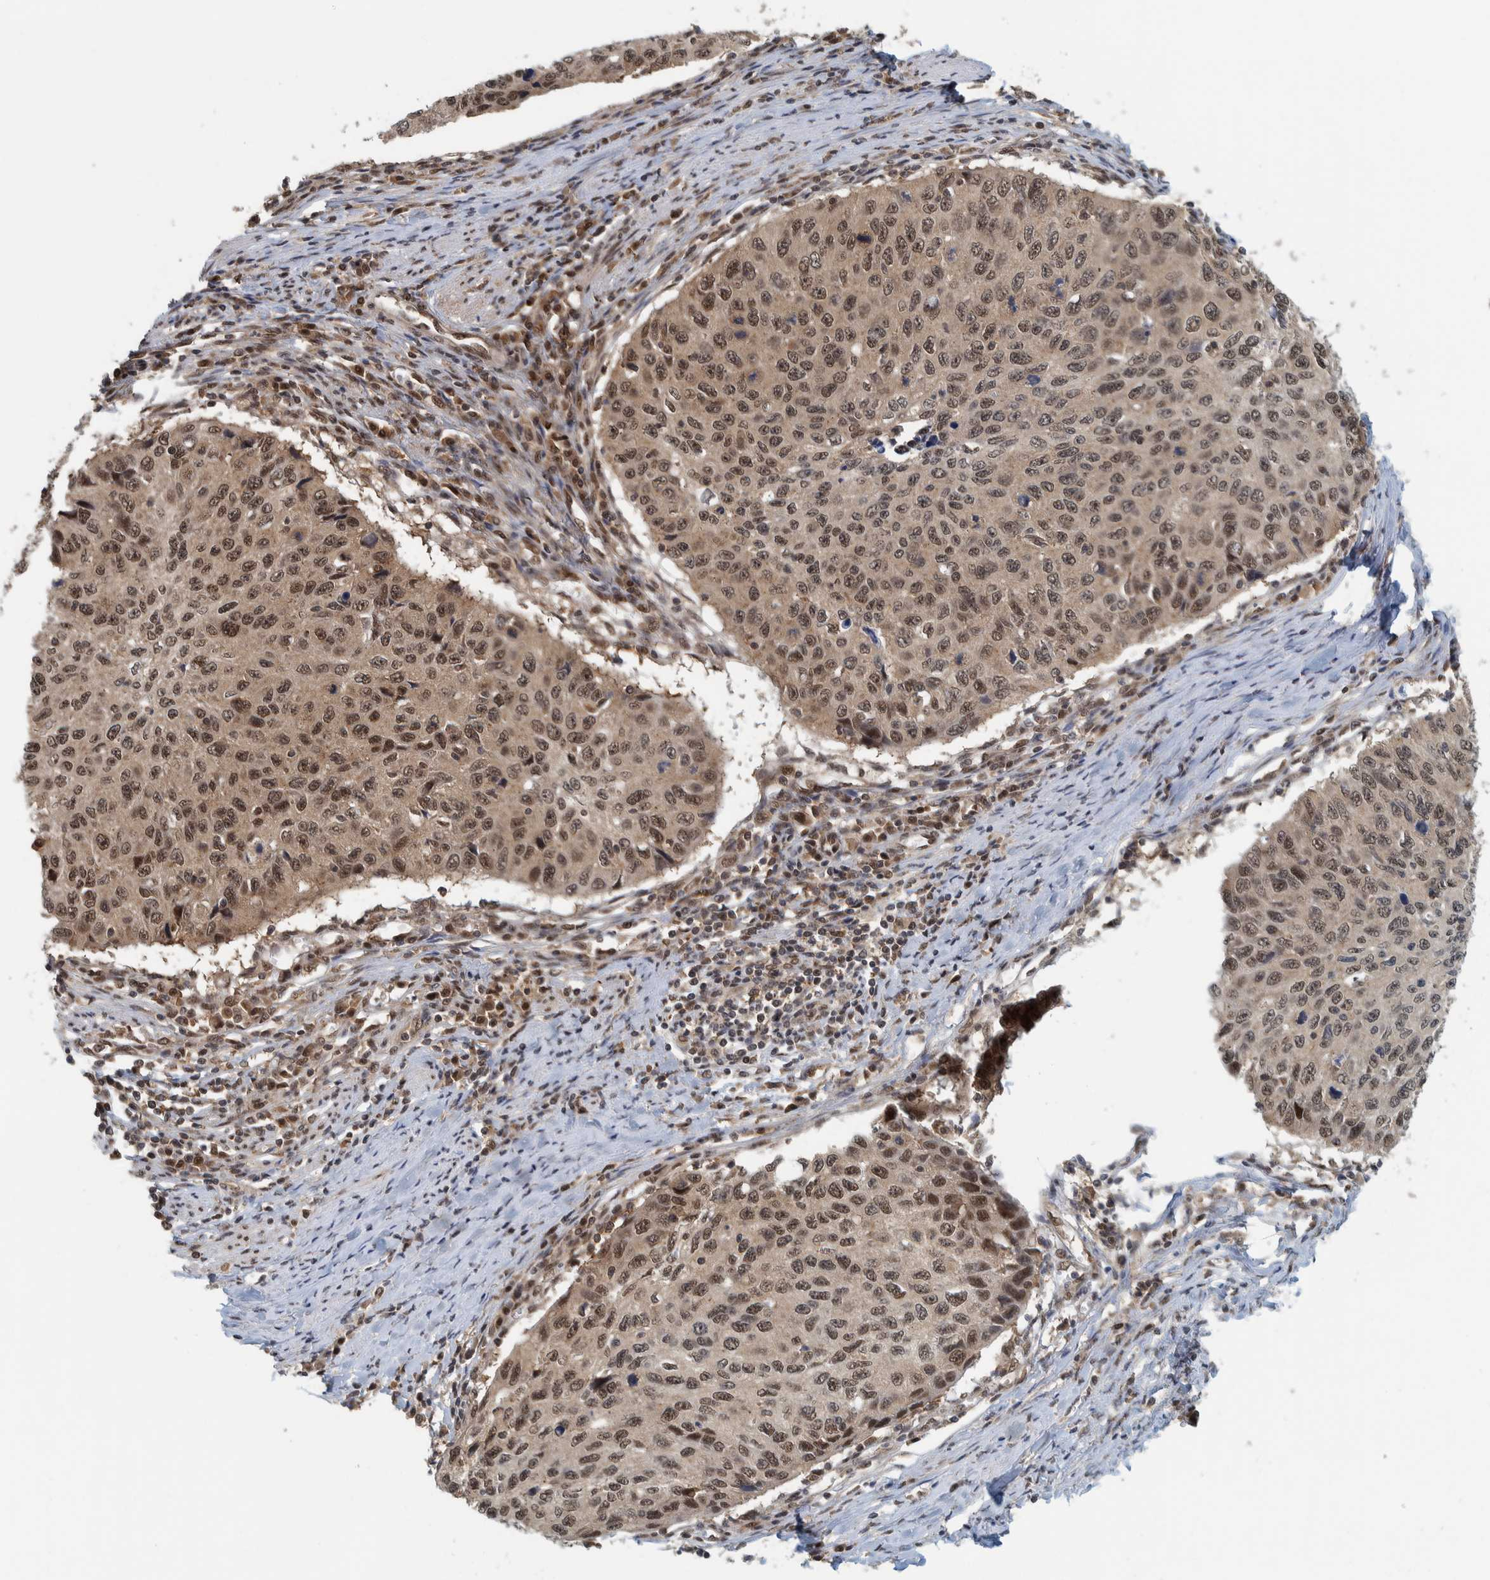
{"staining": {"intensity": "moderate", "quantity": ">75%", "location": "cytoplasmic/membranous,nuclear"}, "tissue": "cervical cancer", "cell_type": "Tumor cells", "image_type": "cancer", "snomed": [{"axis": "morphology", "description": "Squamous cell carcinoma, NOS"}, {"axis": "topography", "description": "Cervix"}], "caption": "This is a micrograph of IHC staining of squamous cell carcinoma (cervical), which shows moderate positivity in the cytoplasmic/membranous and nuclear of tumor cells.", "gene": "COPS3", "patient": {"sex": "female", "age": 53}}